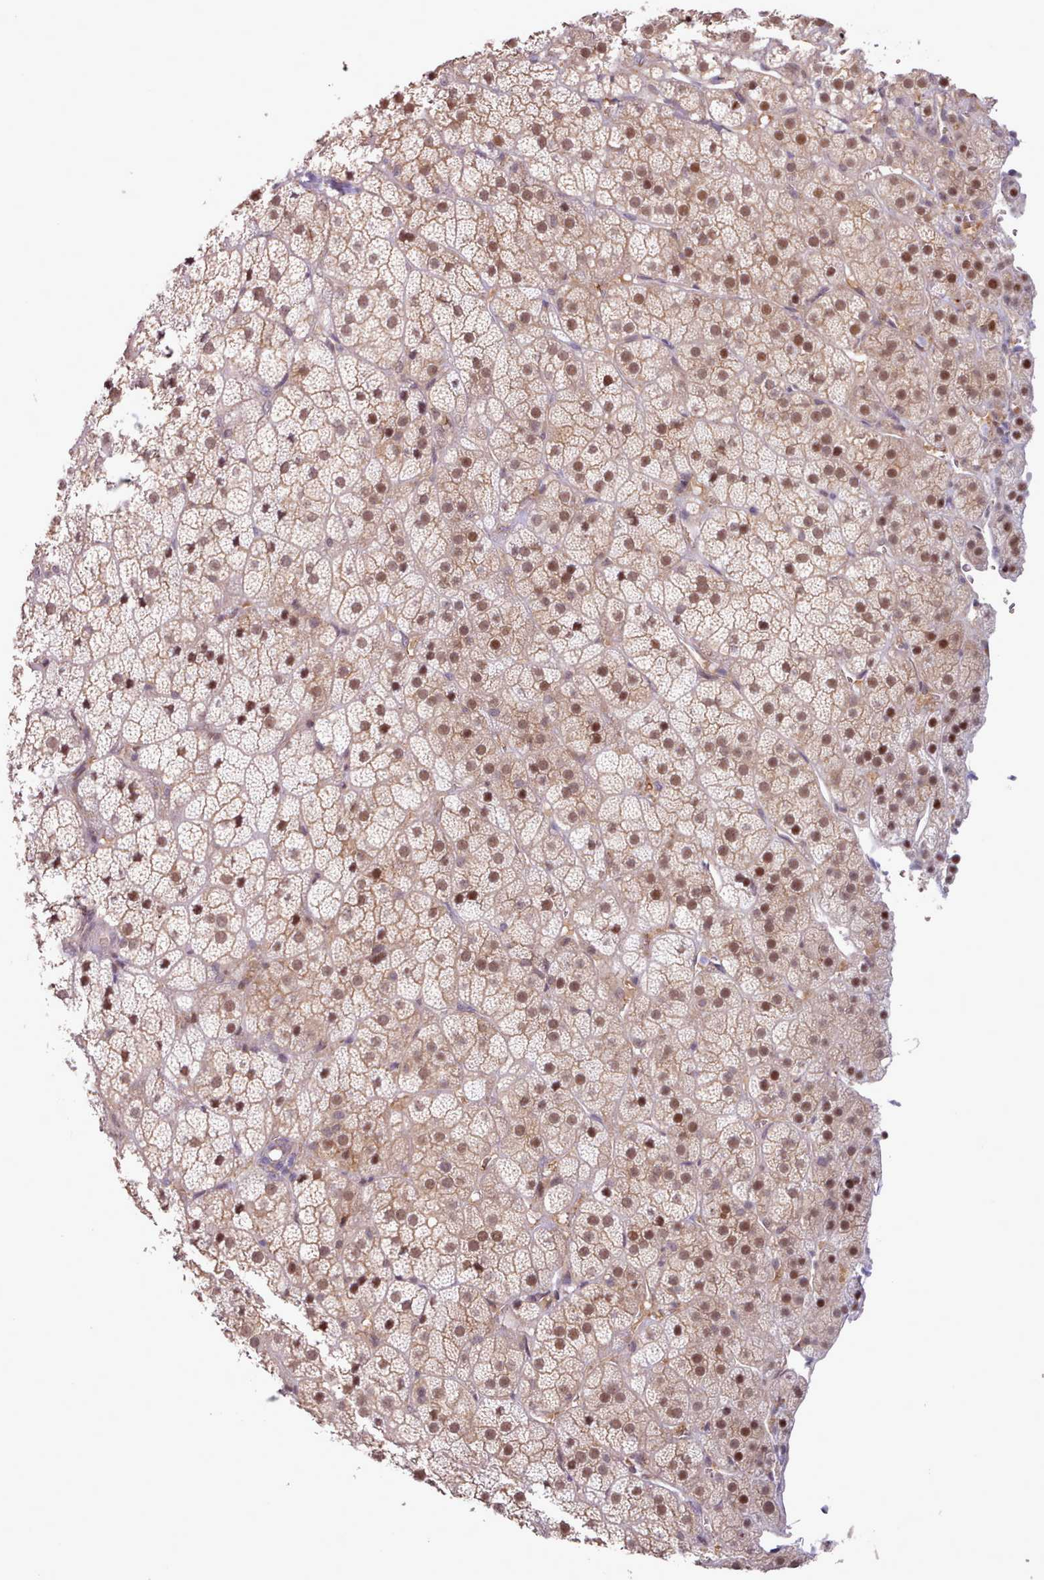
{"staining": {"intensity": "moderate", "quantity": "25%-75%", "location": "nuclear"}, "tissue": "adrenal gland", "cell_type": "Glandular cells", "image_type": "normal", "snomed": [{"axis": "morphology", "description": "Normal tissue, NOS"}, {"axis": "topography", "description": "Adrenal gland"}], "caption": "Brown immunohistochemical staining in benign human adrenal gland displays moderate nuclear staining in approximately 25%-75% of glandular cells.", "gene": "CES3", "patient": {"sex": "female", "age": 70}}